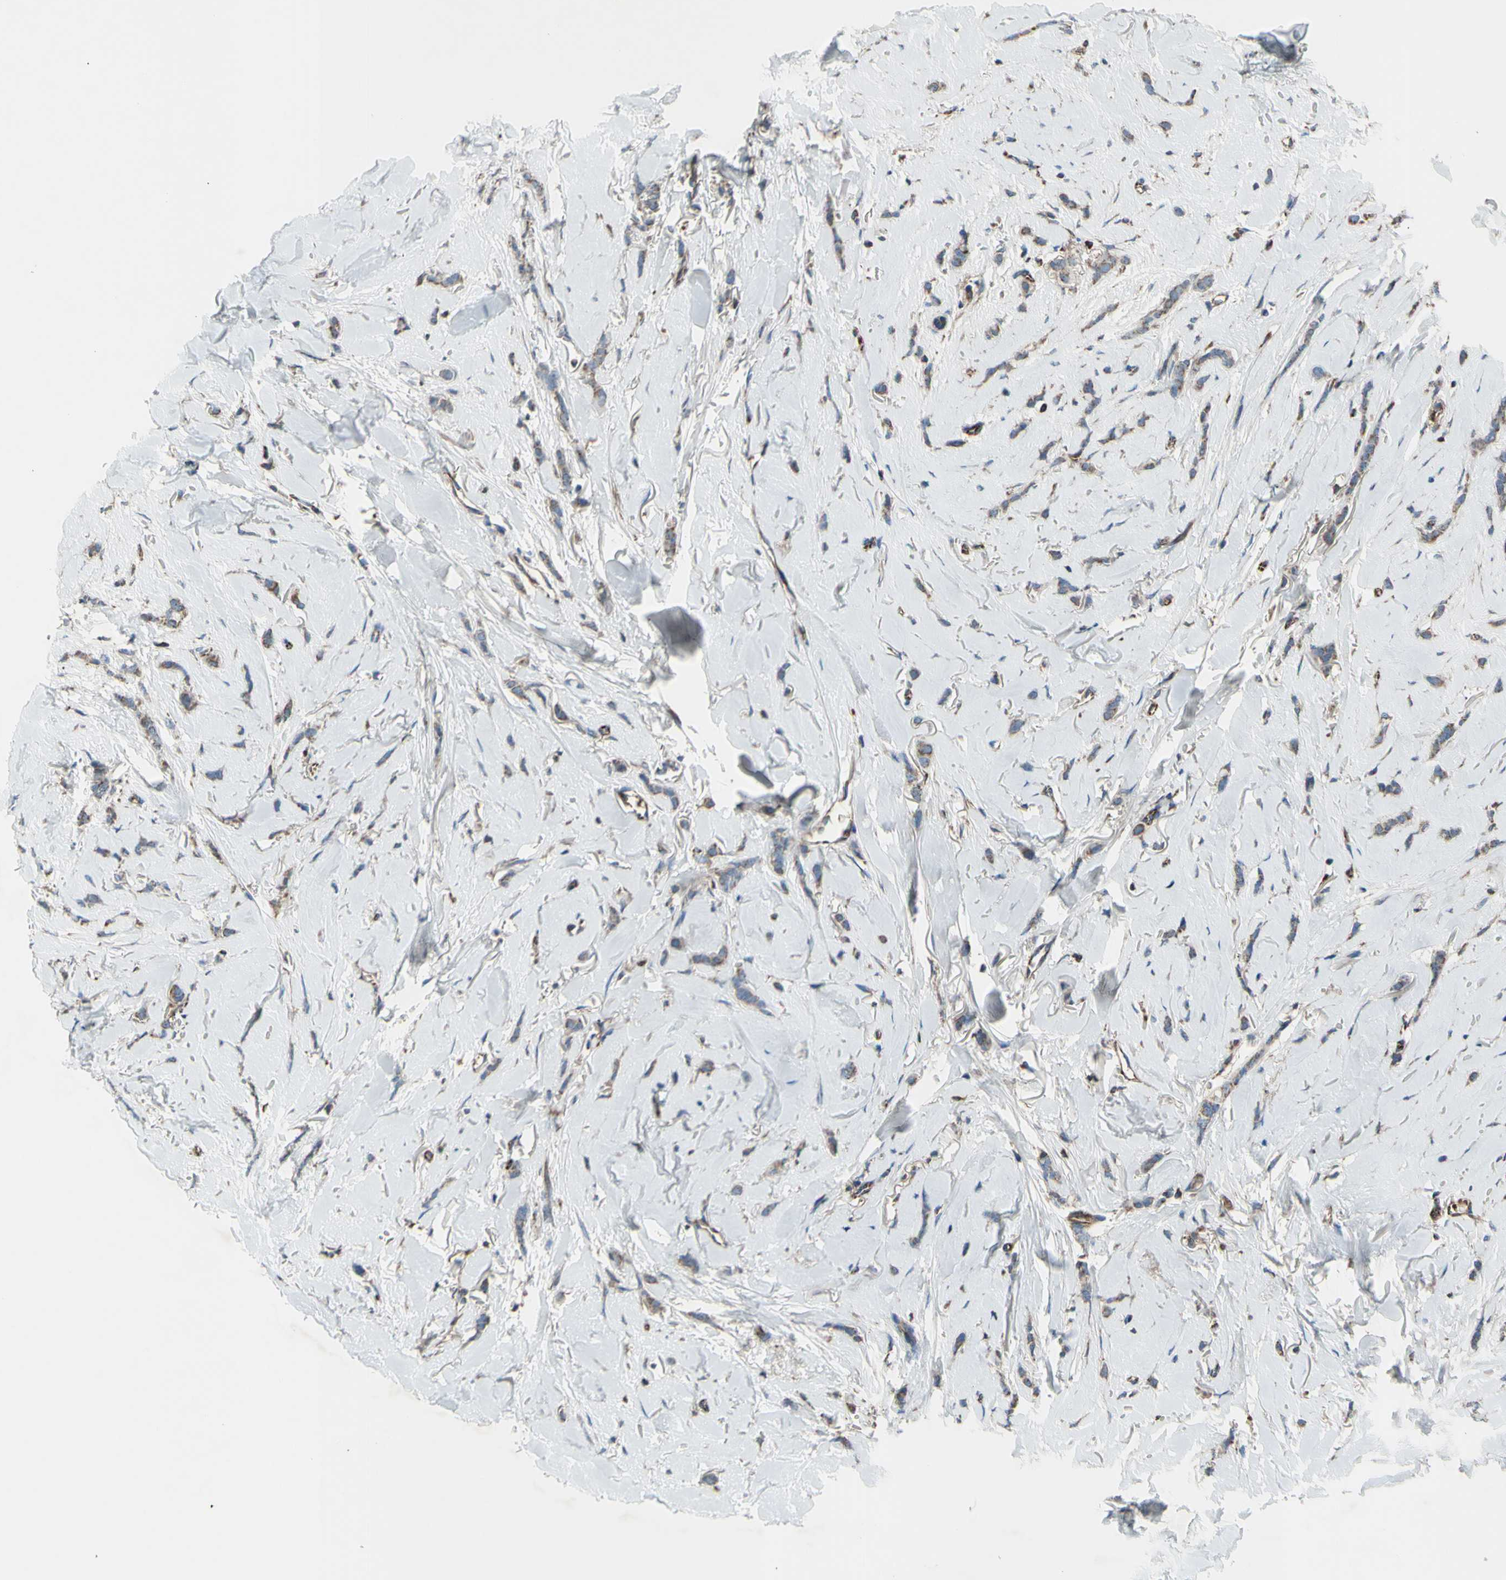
{"staining": {"intensity": "weak", "quantity": ">75%", "location": "cytoplasmic/membranous"}, "tissue": "breast cancer", "cell_type": "Tumor cells", "image_type": "cancer", "snomed": [{"axis": "morphology", "description": "Lobular carcinoma"}, {"axis": "topography", "description": "Skin"}, {"axis": "topography", "description": "Breast"}], "caption": "Immunohistochemical staining of human breast cancer (lobular carcinoma) reveals weak cytoplasmic/membranous protein expression in about >75% of tumor cells.", "gene": "EMC7", "patient": {"sex": "female", "age": 46}}